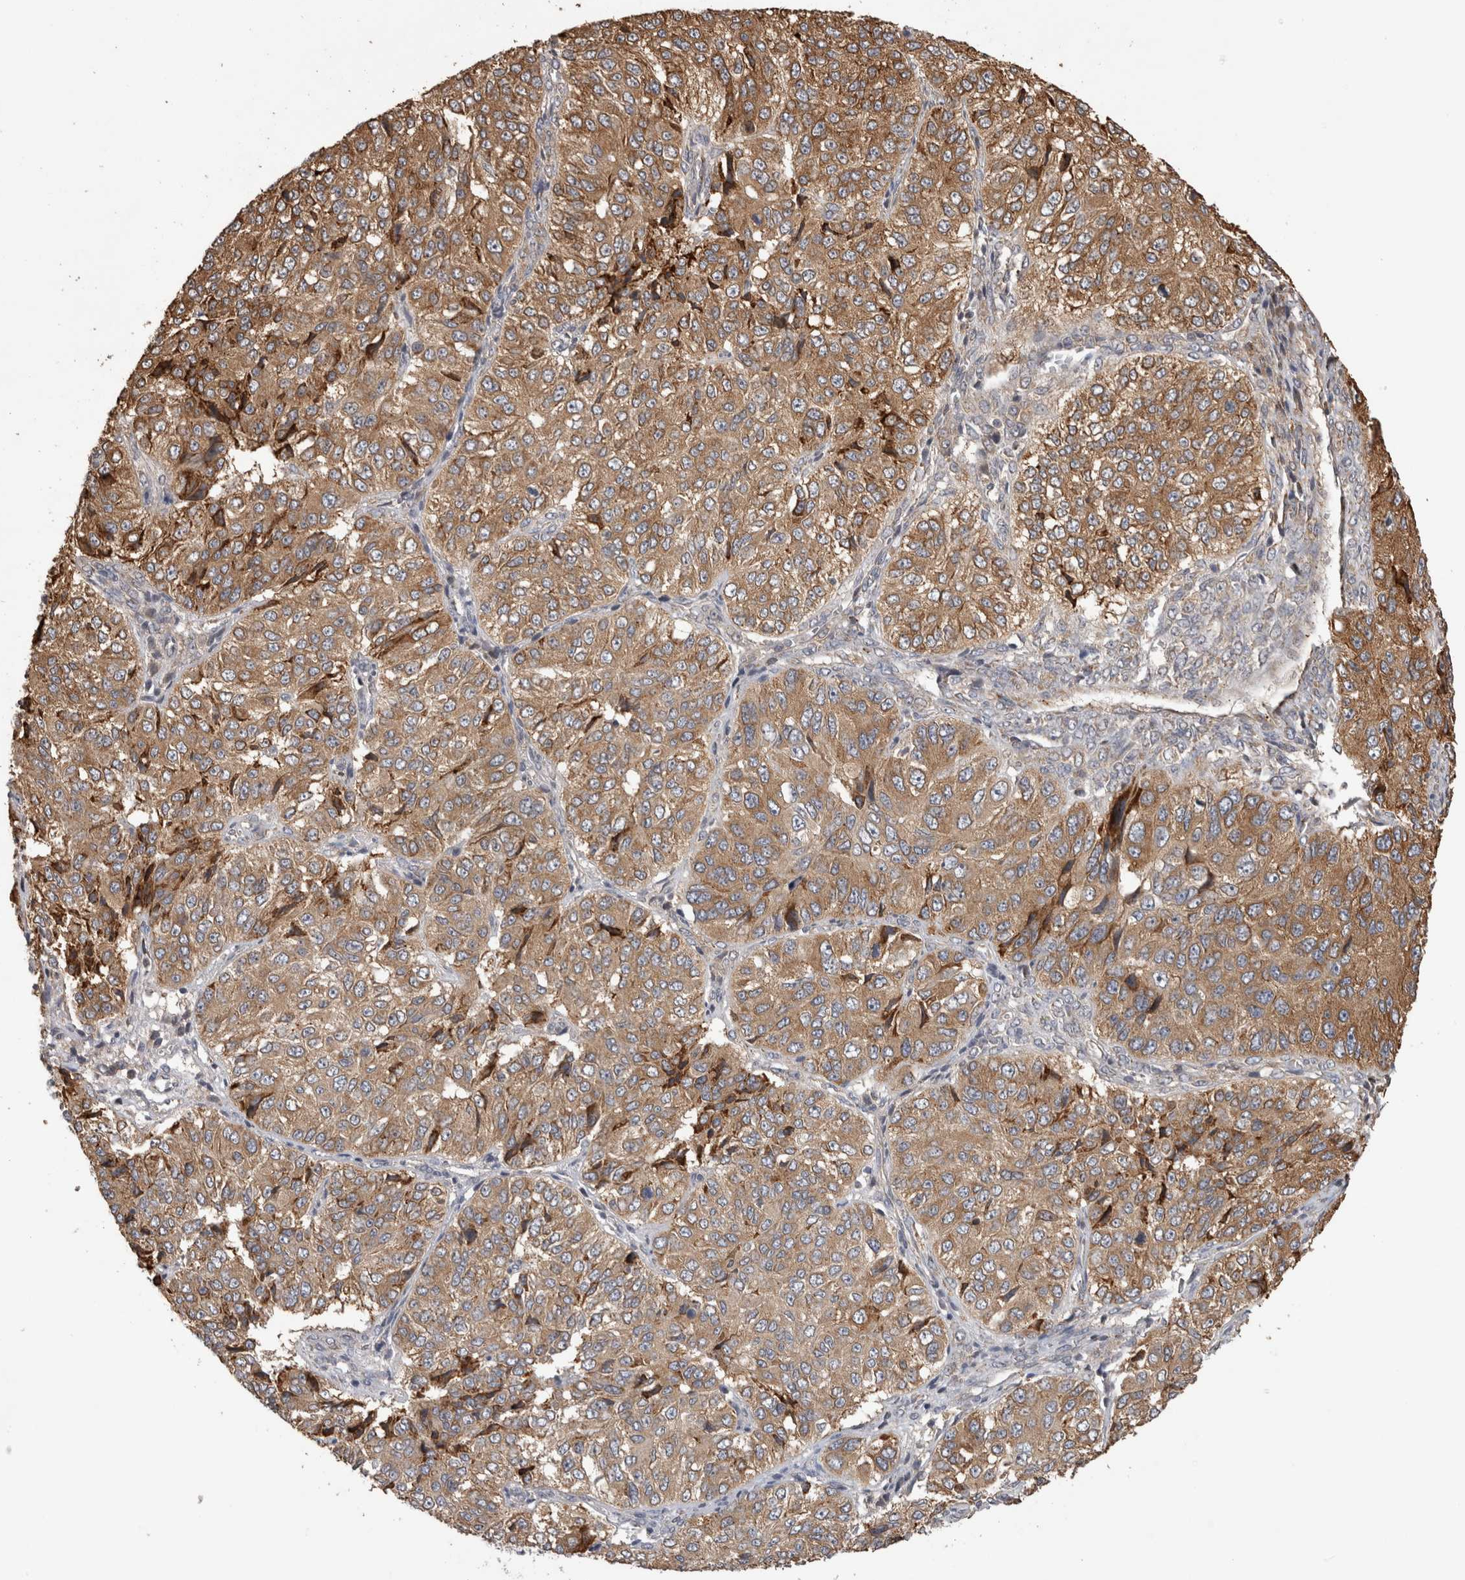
{"staining": {"intensity": "moderate", "quantity": ">75%", "location": "cytoplasmic/membranous"}, "tissue": "ovarian cancer", "cell_type": "Tumor cells", "image_type": "cancer", "snomed": [{"axis": "morphology", "description": "Carcinoma, endometroid"}, {"axis": "topography", "description": "Ovary"}], "caption": "Tumor cells demonstrate medium levels of moderate cytoplasmic/membranous positivity in approximately >75% of cells in human endometroid carcinoma (ovarian).", "gene": "TBCE", "patient": {"sex": "female", "age": 51}}